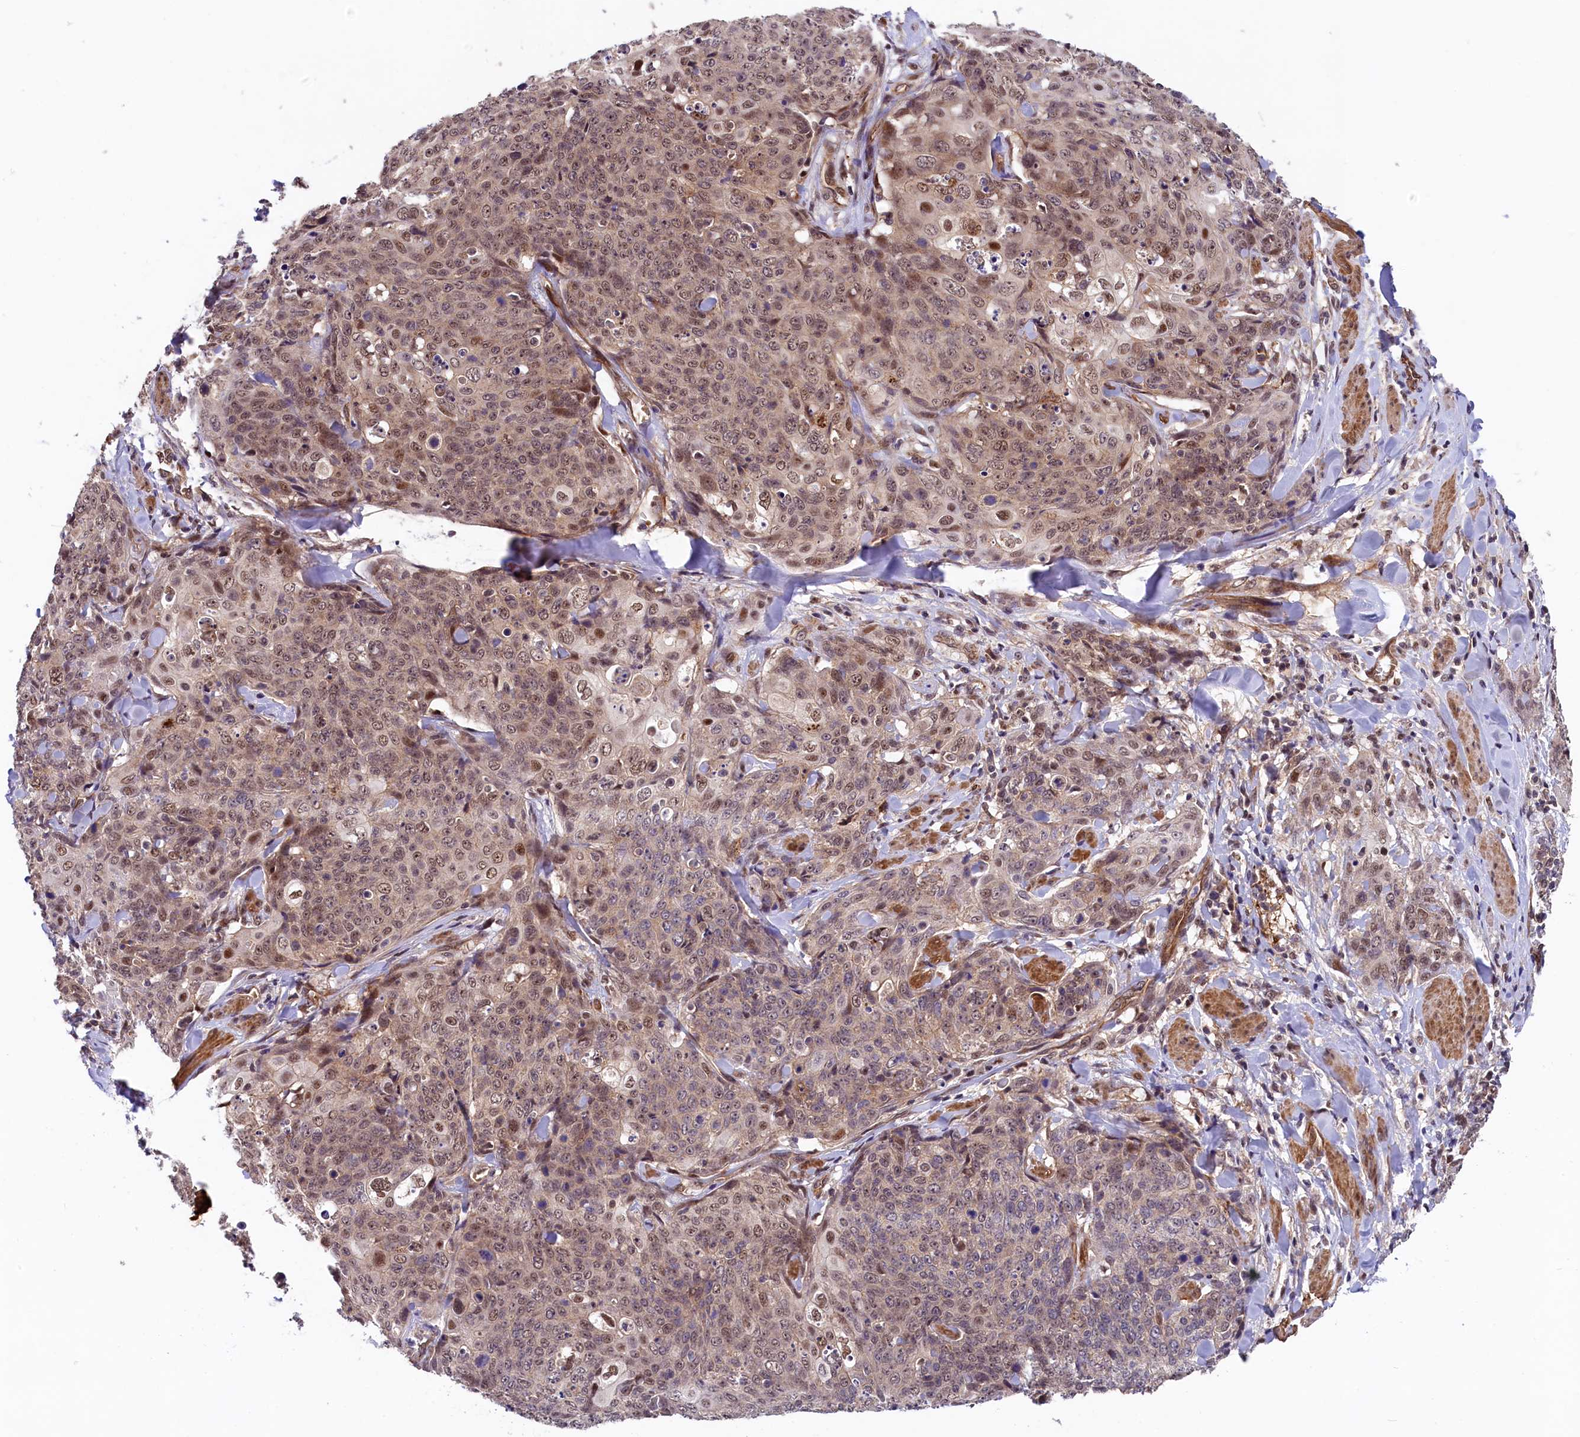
{"staining": {"intensity": "weak", "quantity": ">75%", "location": "nuclear"}, "tissue": "skin cancer", "cell_type": "Tumor cells", "image_type": "cancer", "snomed": [{"axis": "morphology", "description": "Squamous cell carcinoma, NOS"}, {"axis": "topography", "description": "Skin"}, {"axis": "topography", "description": "Vulva"}], "caption": "A high-resolution micrograph shows immunohistochemistry (IHC) staining of skin cancer, which exhibits weak nuclear positivity in about >75% of tumor cells.", "gene": "ARL14EP", "patient": {"sex": "female", "age": 85}}